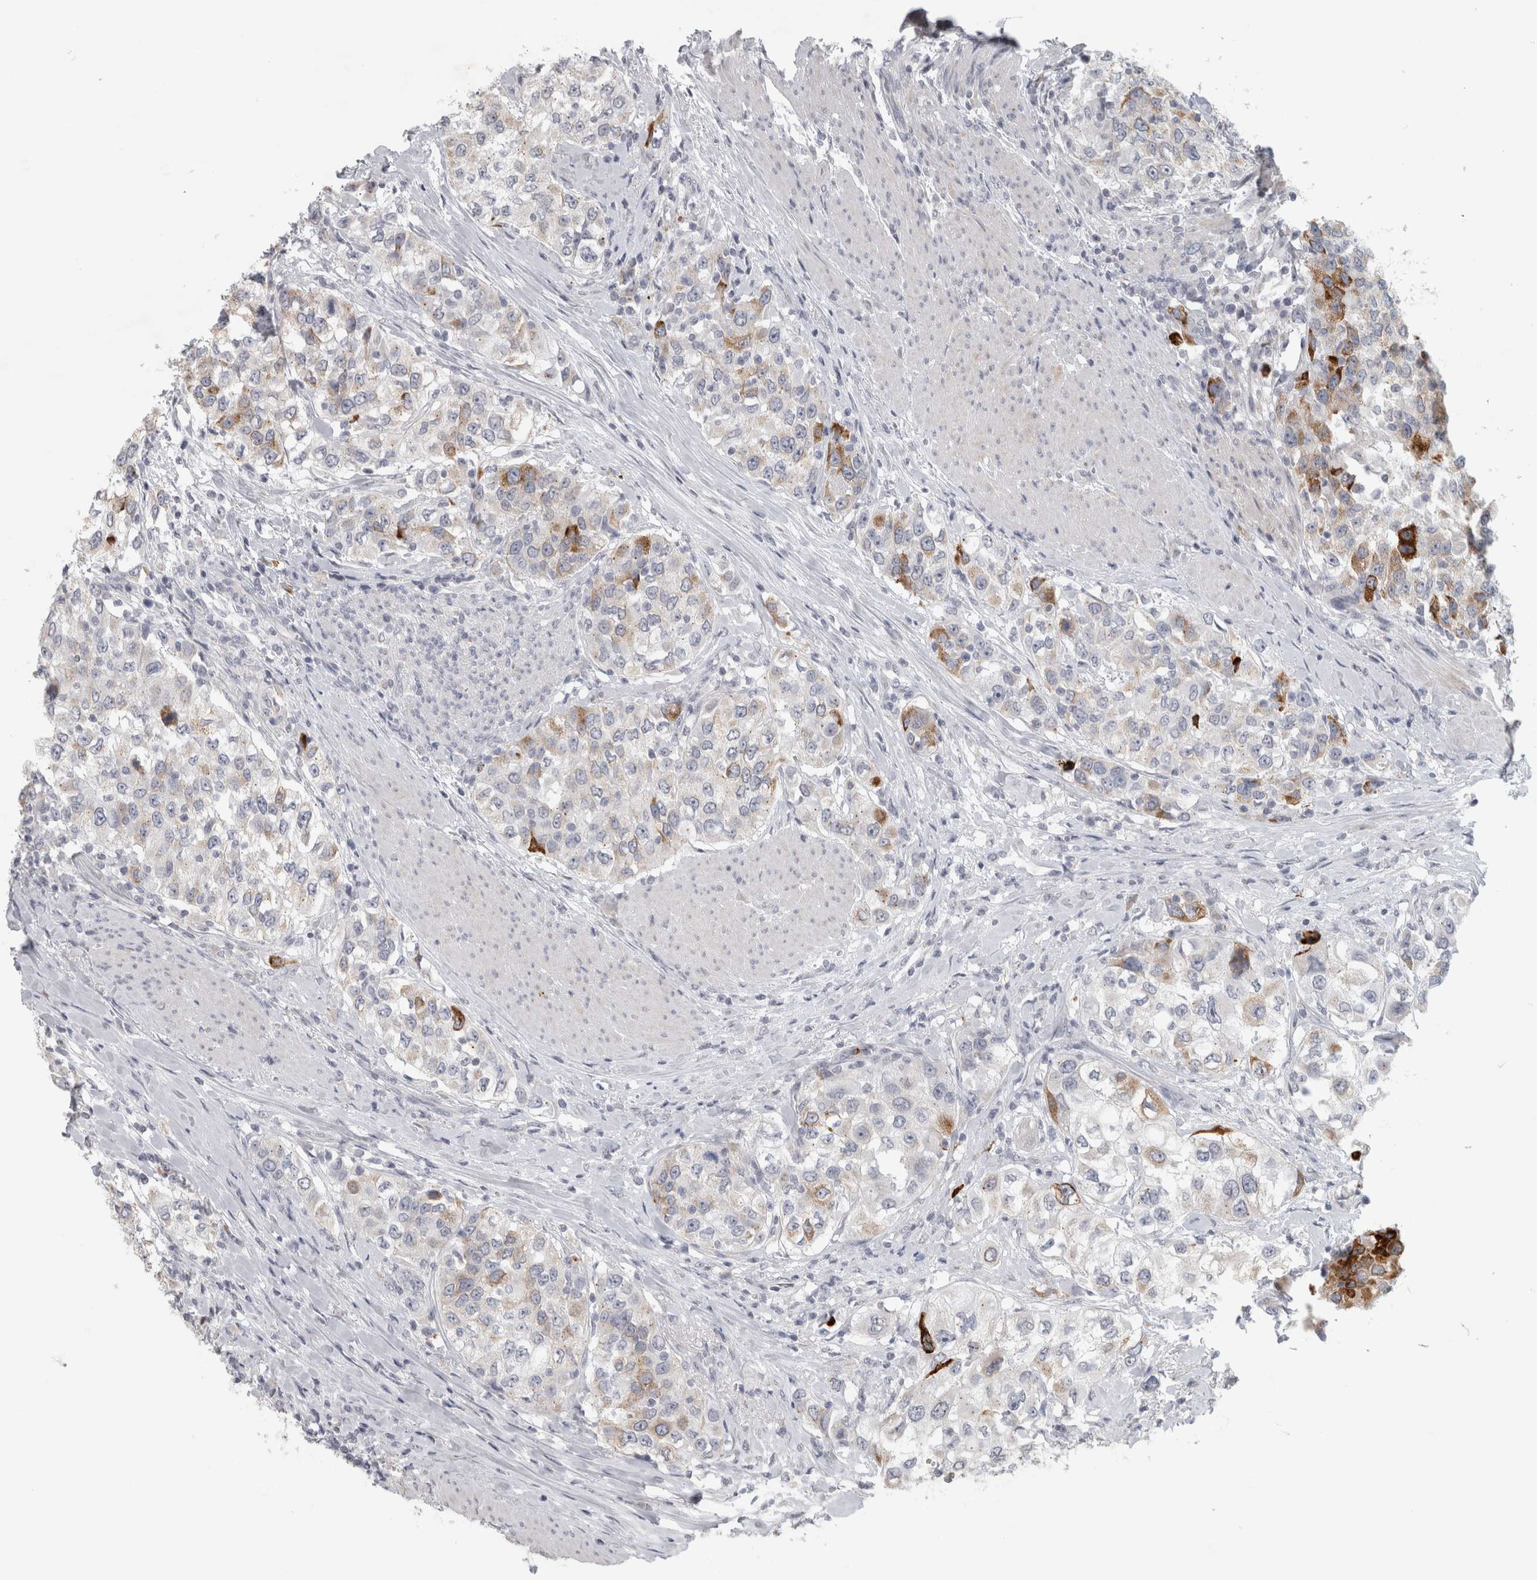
{"staining": {"intensity": "strong", "quantity": "<25%", "location": "cytoplasmic/membranous"}, "tissue": "urothelial cancer", "cell_type": "Tumor cells", "image_type": "cancer", "snomed": [{"axis": "morphology", "description": "Urothelial carcinoma, High grade"}, {"axis": "topography", "description": "Urinary bladder"}], "caption": "Urothelial cancer stained with a protein marker exhibits strong staining in tumor cells.", "gene": "PTPRN2", "patient": {"sex": "female", "age": 80}}